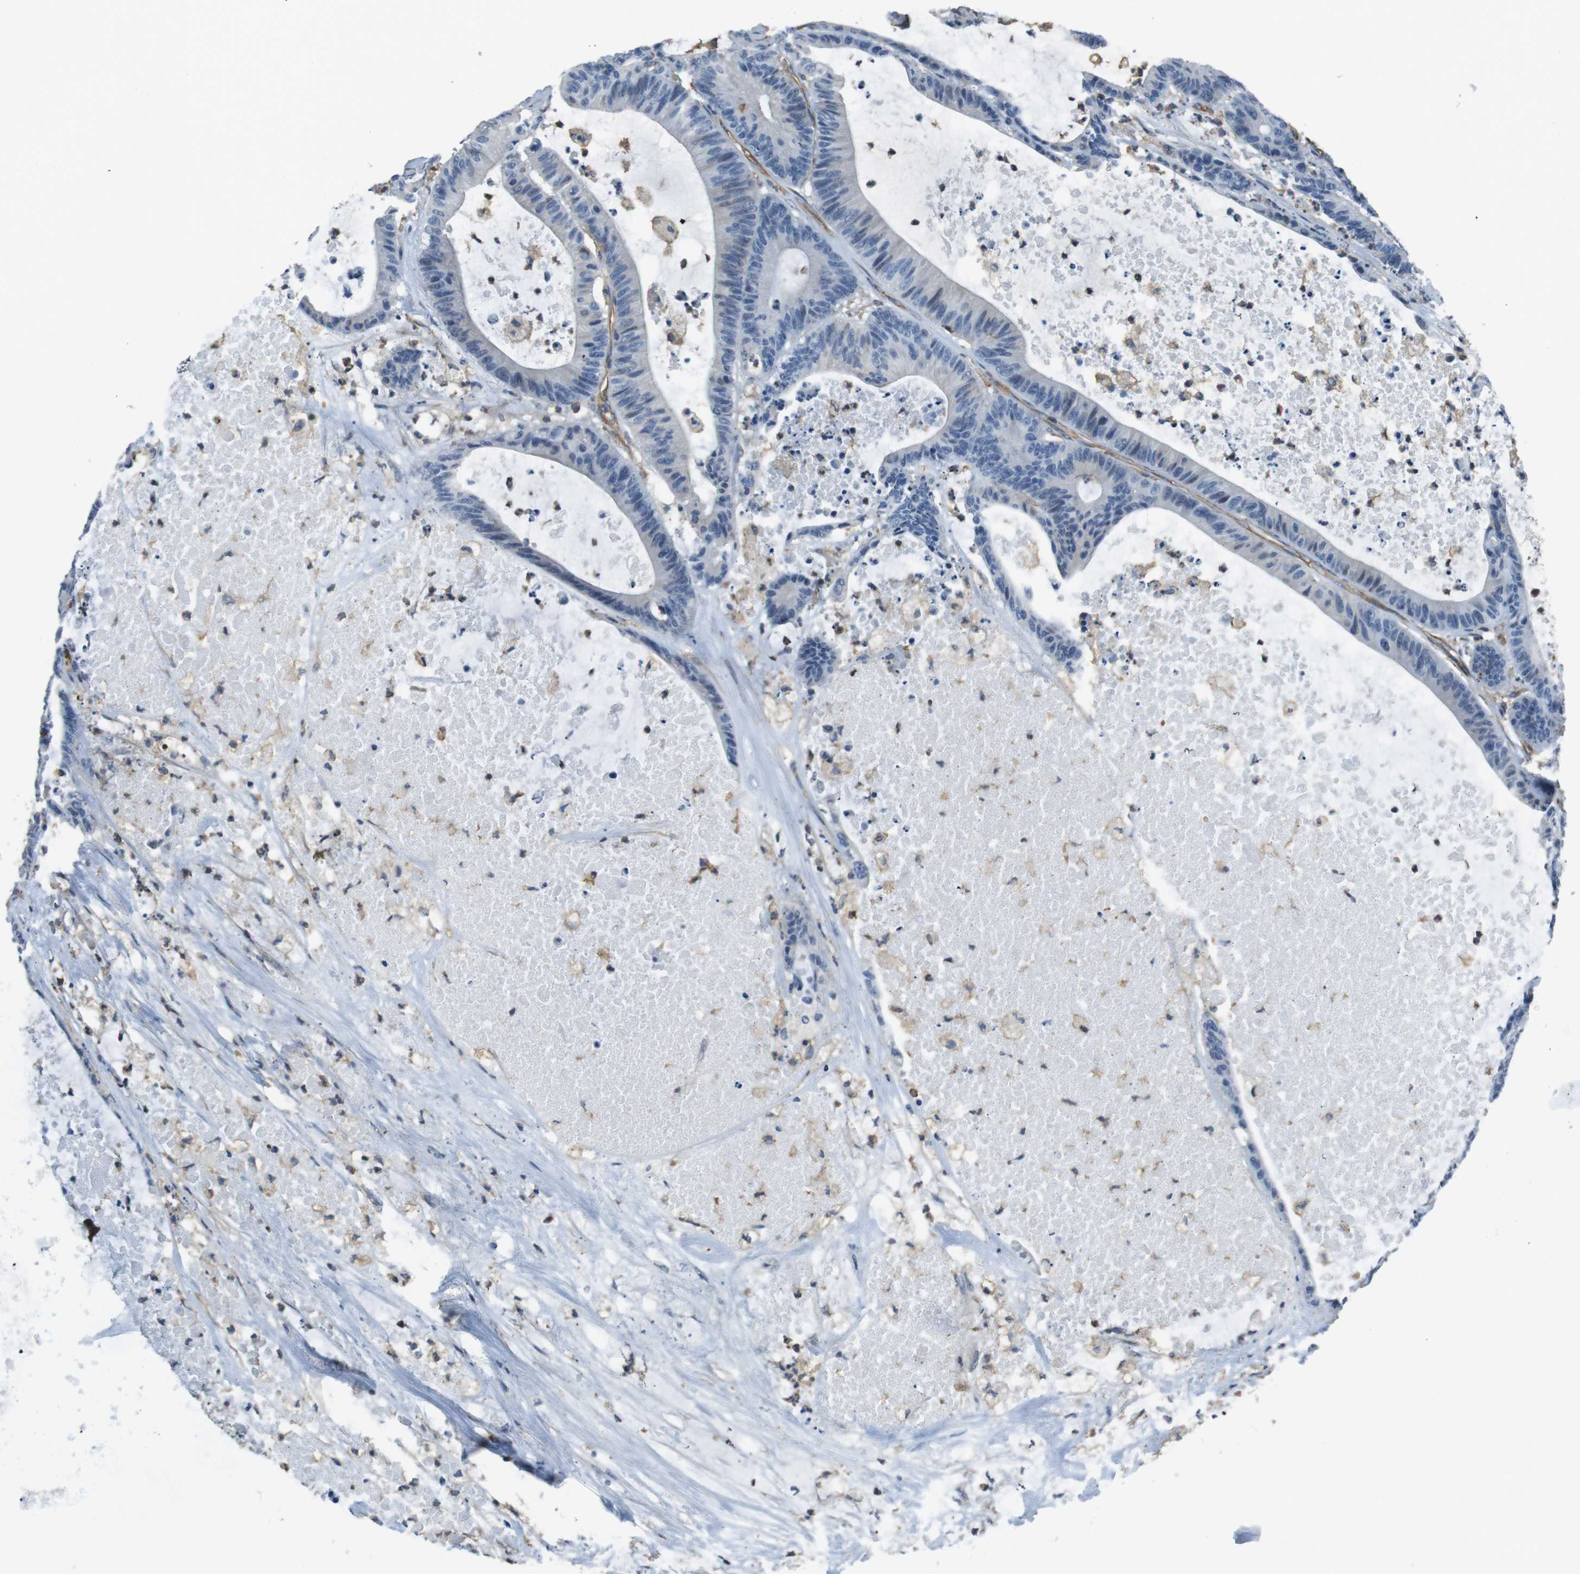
{"staining": {"intensity": "negative", "quantity": "none", "location": "none"}, "tissue": "colorectal cancer", "cell_type": "Tumor cells", "image_type": "cancer", "snomed": [{"axis": "morphology", "description": "Adenocarcinoma, NOS"}, {"axis": "topography", "description": "Colon"}], "caption": "Immunohistochemistry micrograph of neoplastic tissue: human colorectal cancer (adenocarcinoma) stained with DAB (3,3'-diaminobenzidine) demonstrates no significant protein staining in tumor cells.", "gene": "FCAR", "patient": {"sex": "female", "age": 84}}